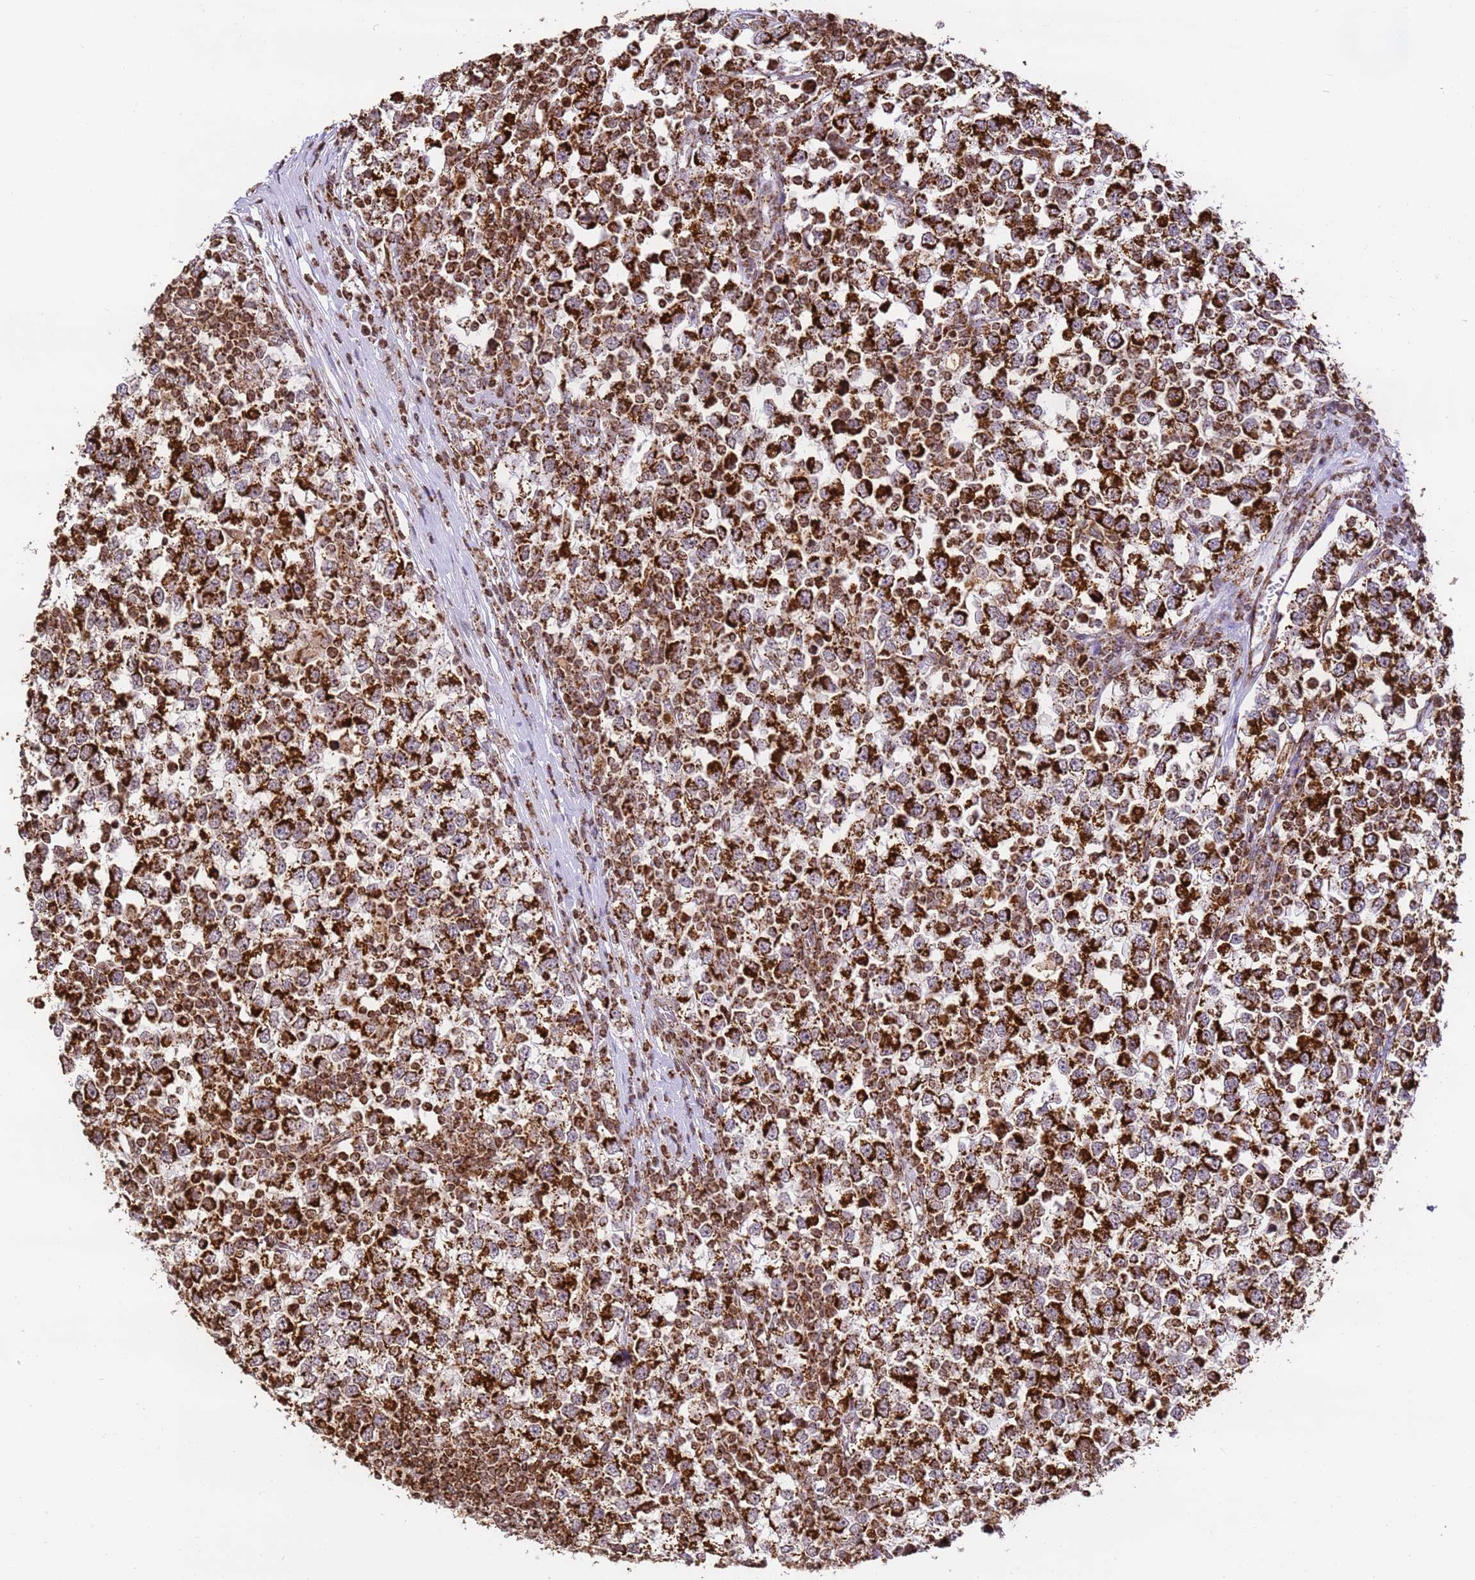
{"staining": {"intensity": "strong", "quantity": ">75%", "location": "cytoplasmic/membranous"}, "tissue": "testis cancer", "cell_type": "Tumor cells", "image_type": "cancer", "snomed": [{"axis": "morphology", "description": "Seminoma, NOS"}, {"axis": "topography", "description": "Testis"}], "caption": "Immunohistochemistry (IHC) (DAB (3,3'-diaminobenzidine)) staining of testis cancer (seminoma) displays strong cytoplasmic/membranous protein staining in approximately >75% of tumor cells.", "gene": "HSPE1", "patient": {"sex": "male", "age": 65}}